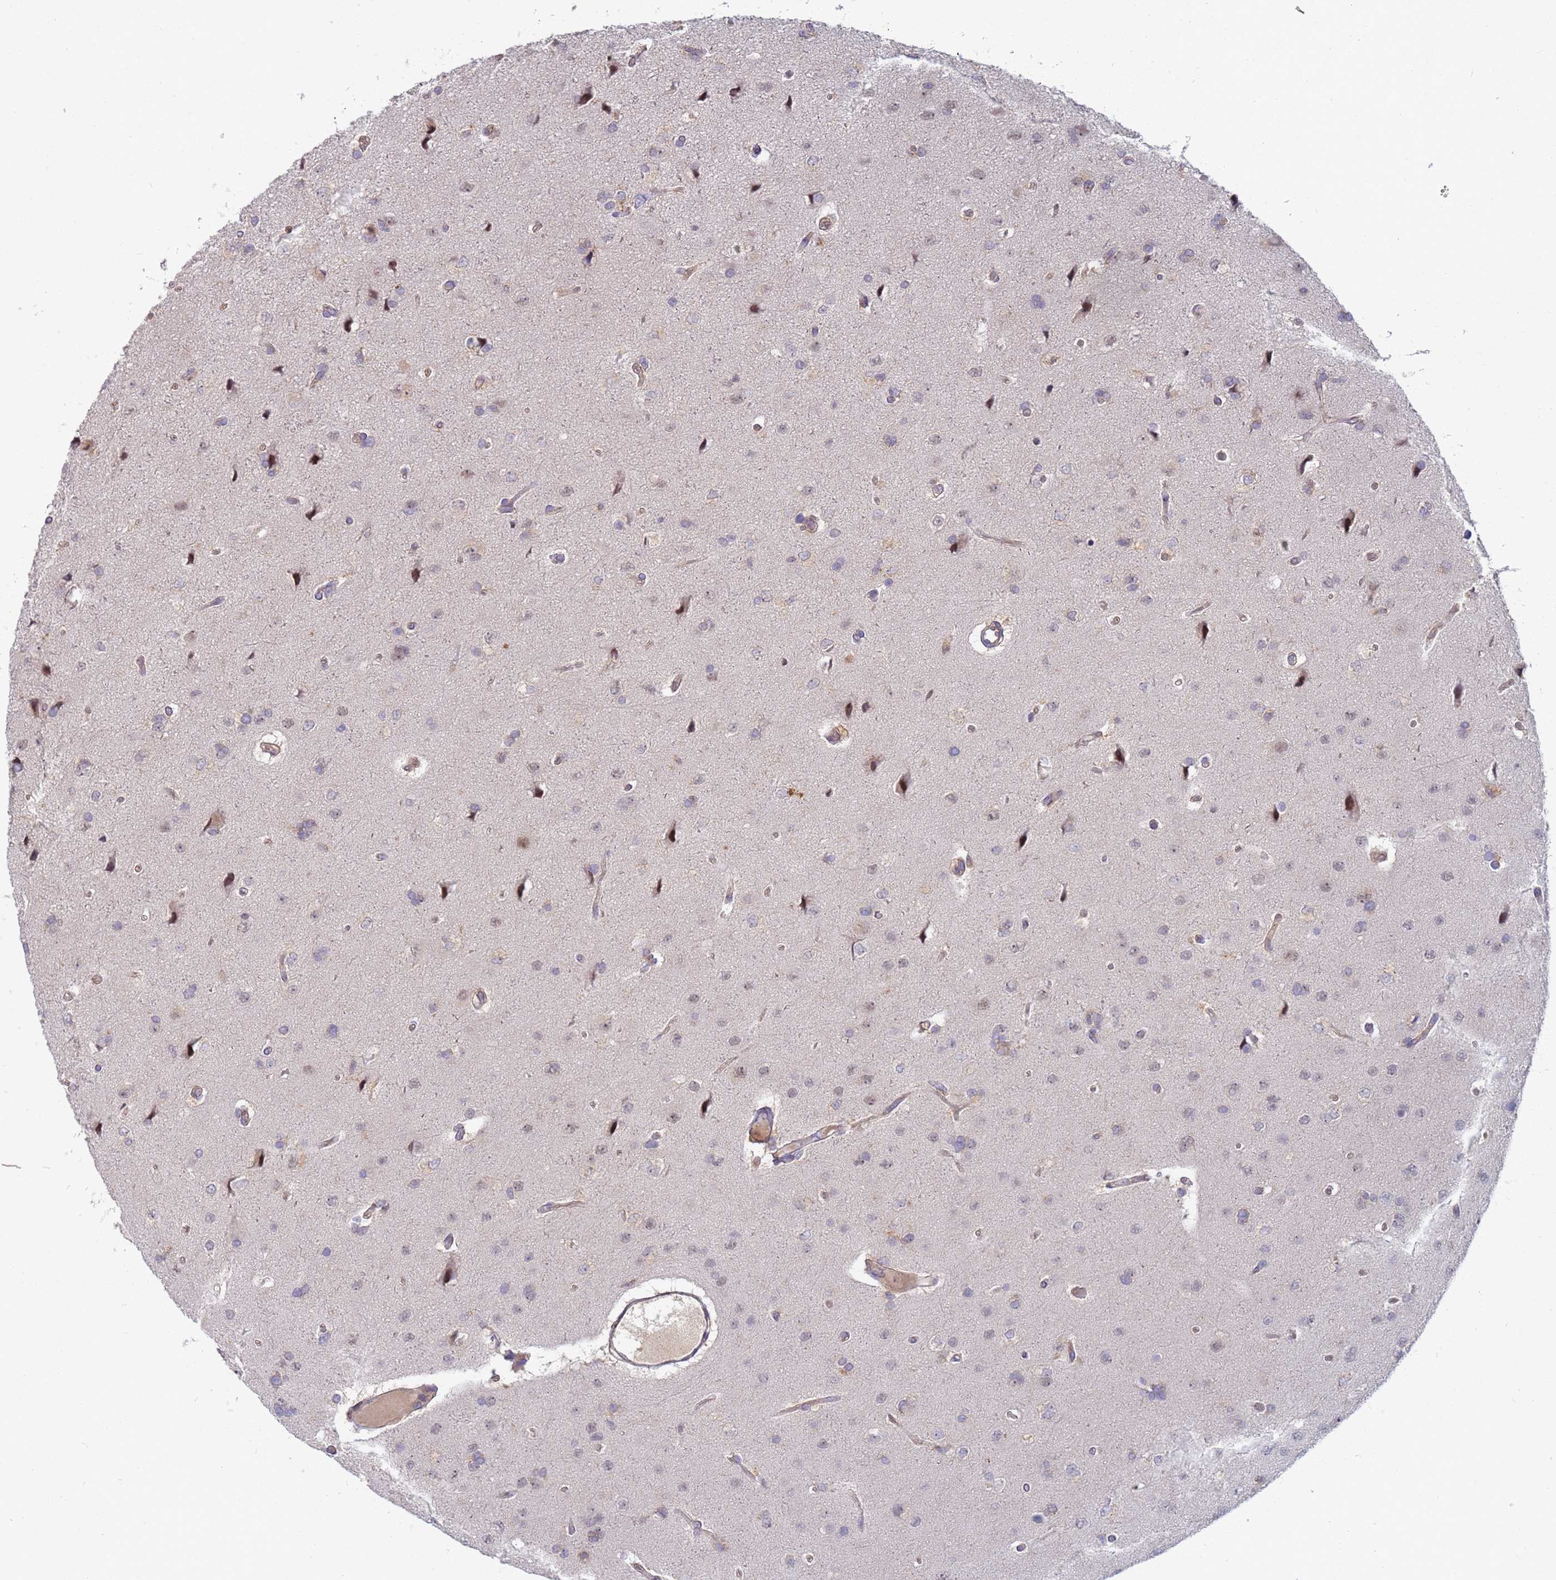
{"staining": {"intensity": "negative", "quantity": "none", "location": "none"}, "tissue": "glioma", "cell_type": "Tumor cells", "image_type": "cancer", "snomed": [{"axis": "morphology", "description": "Glioma, malignant, High grade"}, {"axis": "topography", "description": "Brain"}], "caption": "High power microscopy image of an IHC image of malignant high-grade glioma, revealing no significant expression in tumor cells.", "gene": "SHARPIN", "patient": {"sex": "male", "age": 77}}